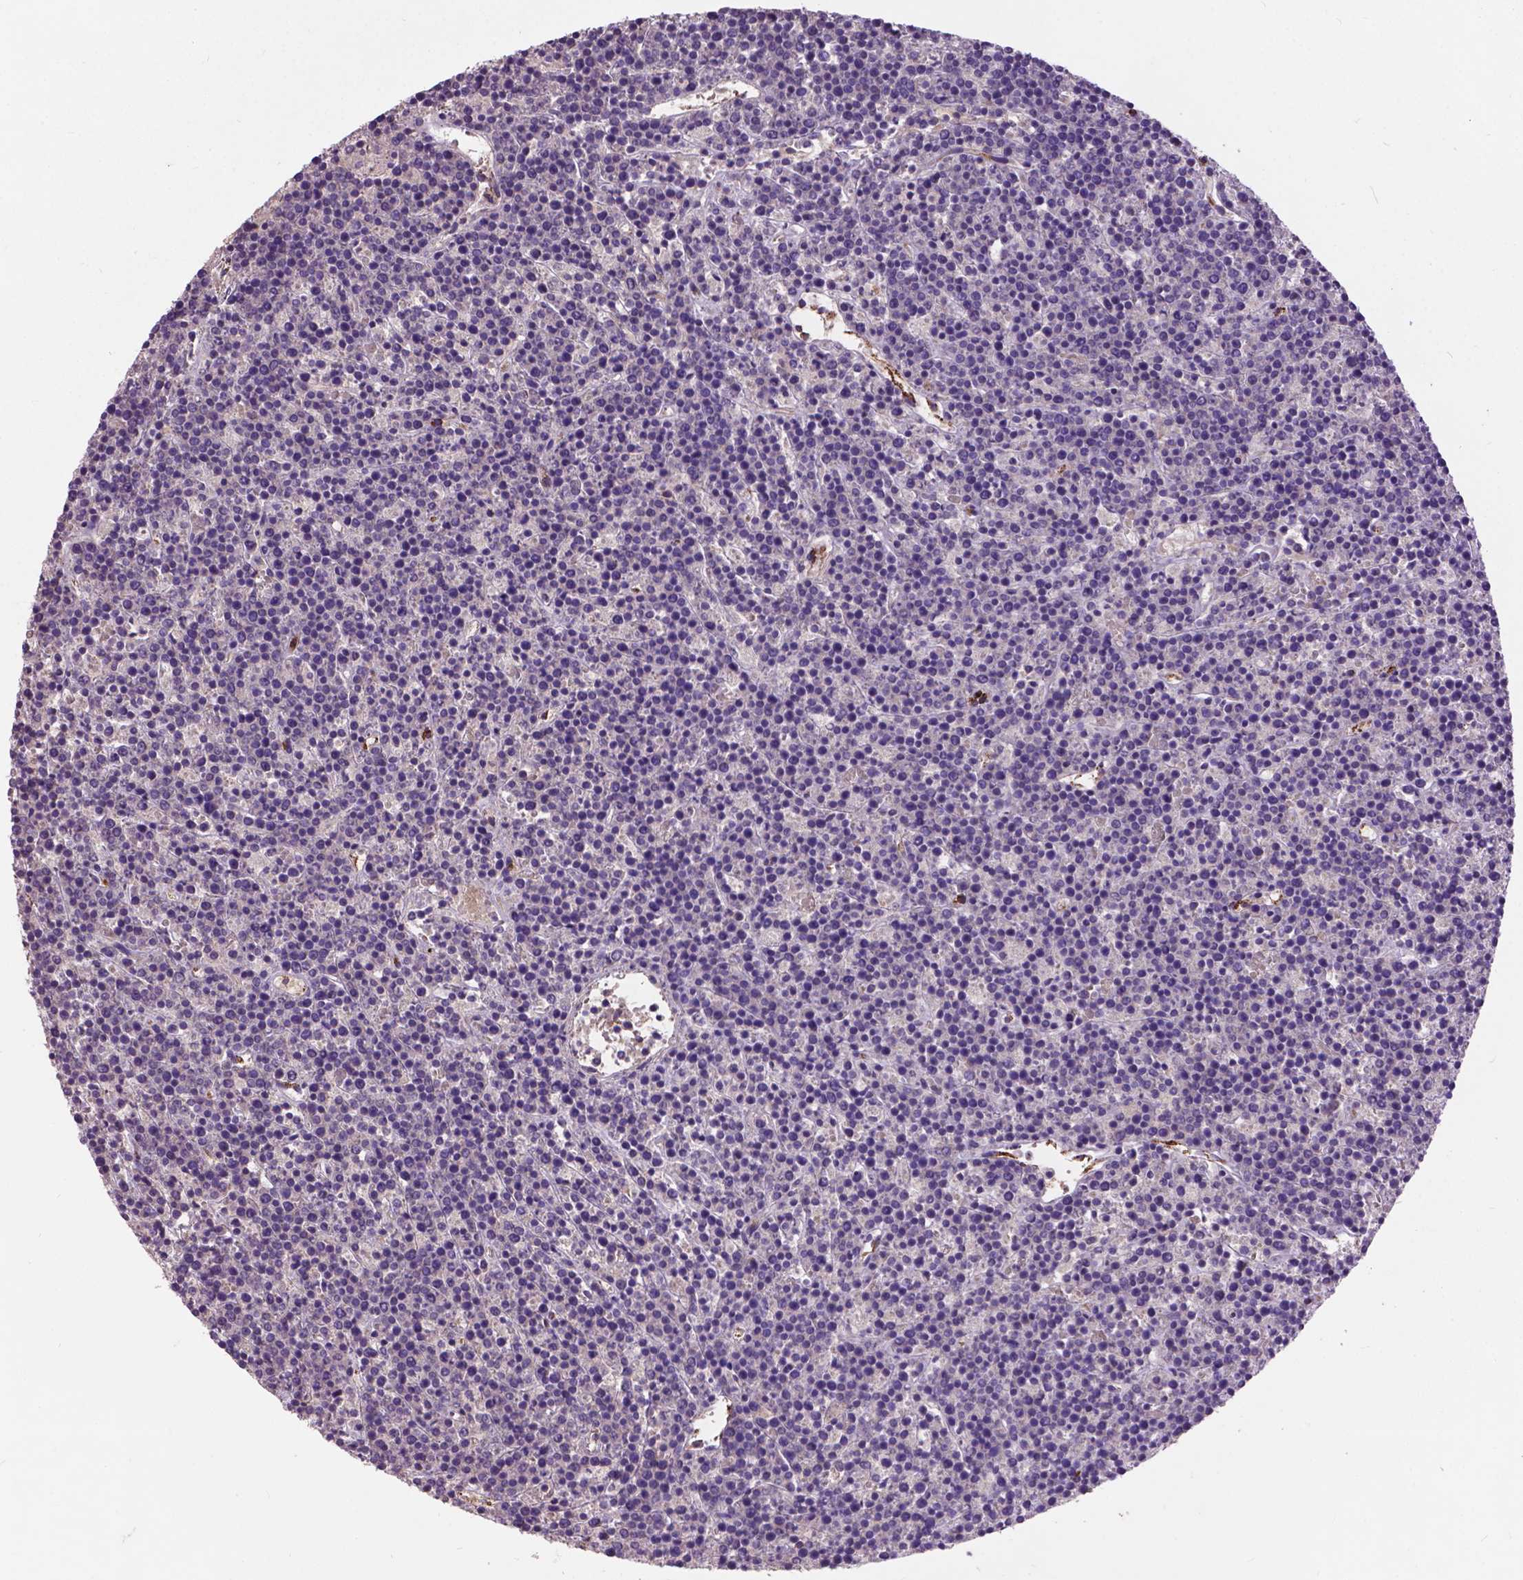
{"staining": {"intensity": "negative", "quantity": "none", "location": "none"}, "tissue": "lymphoma", "cell_type": "Tumor cells", "image_type": "cancer", "snomed": [{"axis": "morphology", "description": "Malignant lymphoma, non-Hodgkin's type, High grade"}, {"axis": "topography", "description": "Ovary"}], "caption": "High magnification brightfield microscopy of lymphoma stained with DAB (brown) and counterstained with hematoxylin (blue): tumor cells show no significant staining.", "gene": "ZNF337", "patient": {"sex": "female", "age": 56}}